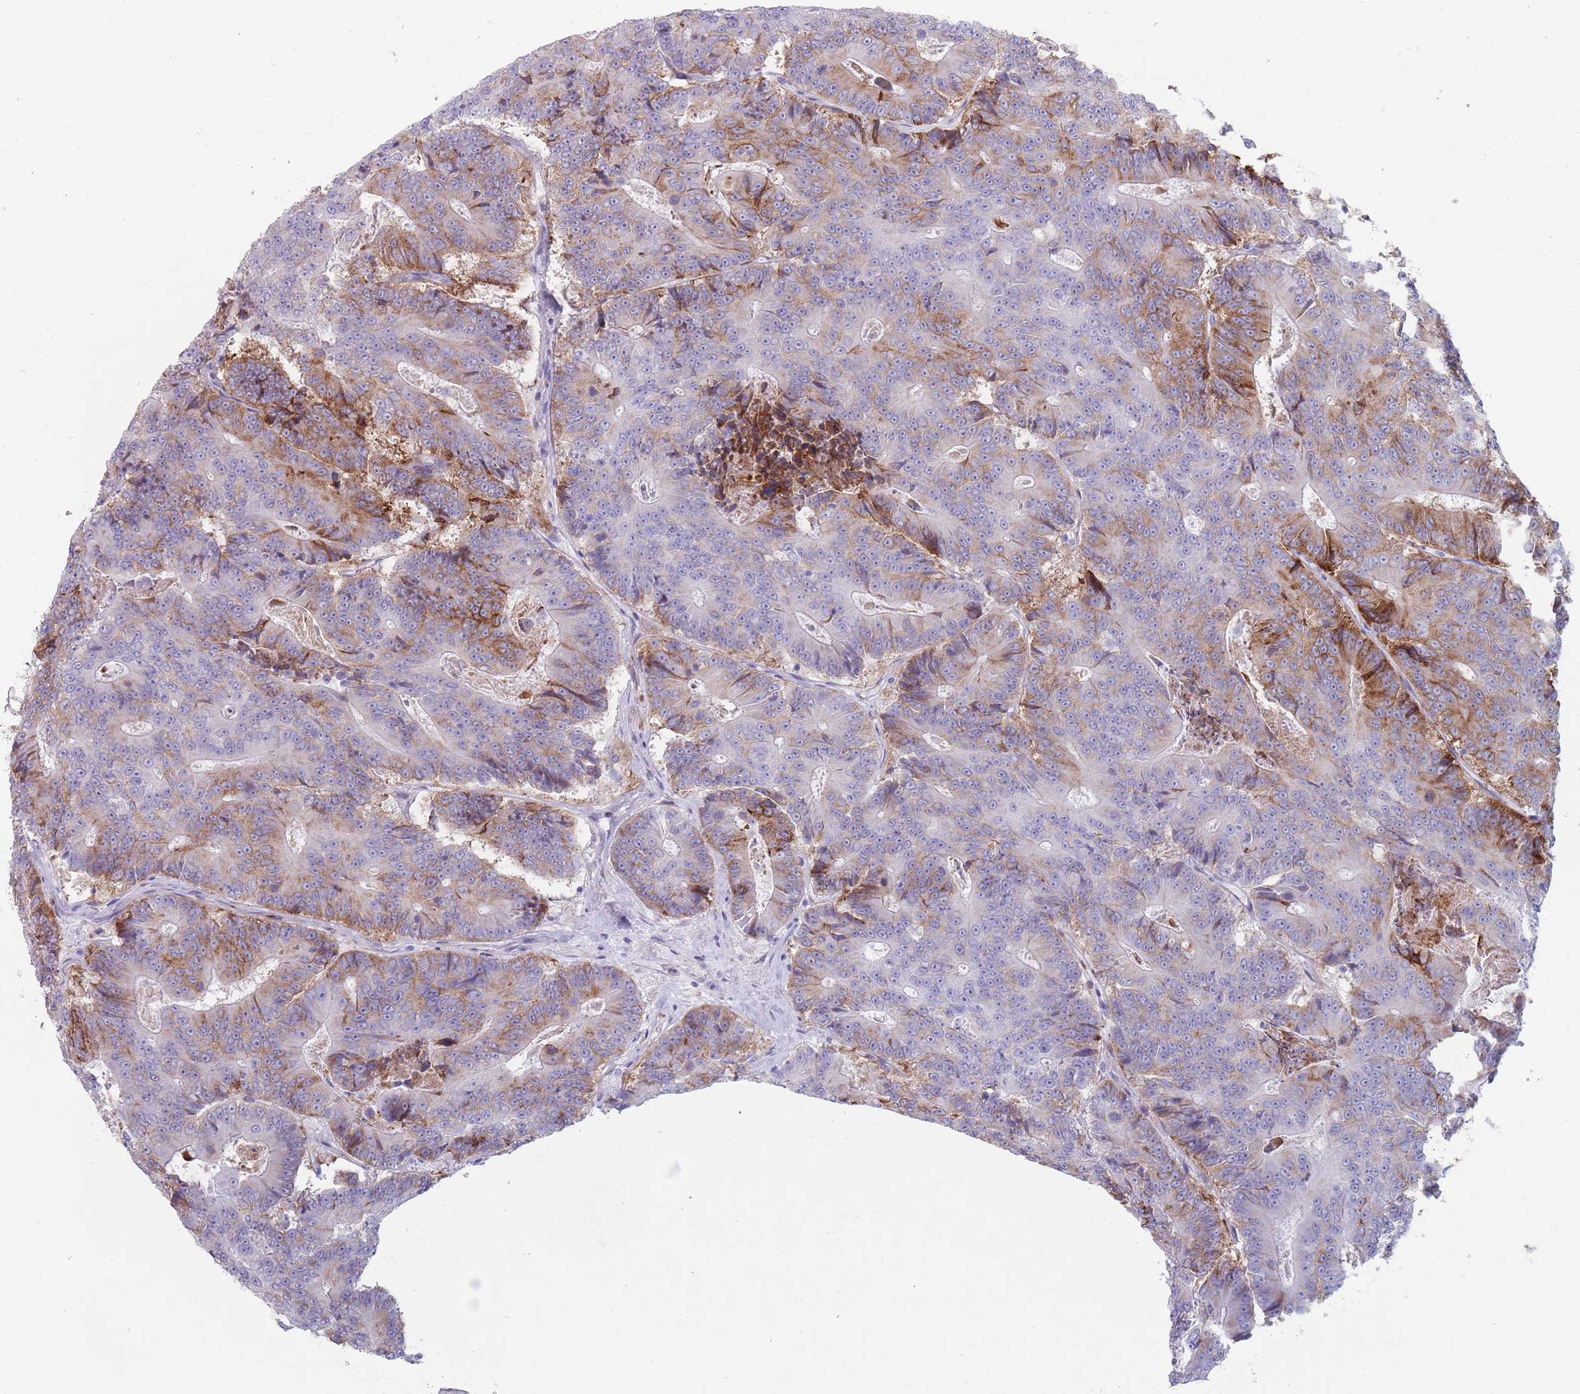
{"staining": {"intensity": "moderate", "quantity": "25%-75%", "location": "cytoplasmic/membranous"}, "tissue": "colorectal cancer", "cell_type": "Tumor cells", "image_type": "cancer", "snomed": [{"axis": "morphology", "description": "Adenocarcinoma, NOS"}, {"axis": "topography", "description": "Colon"}], "caption": "Approximately 25%-75% of tumor cells in colorectal adenocarcinoma show moderate cytoplasmic/membranous protein positivity as visualized by brown immunohistochemical staining.", "gene": "ST3GAL5", "patient": {"sex": "male", "age": 83}}